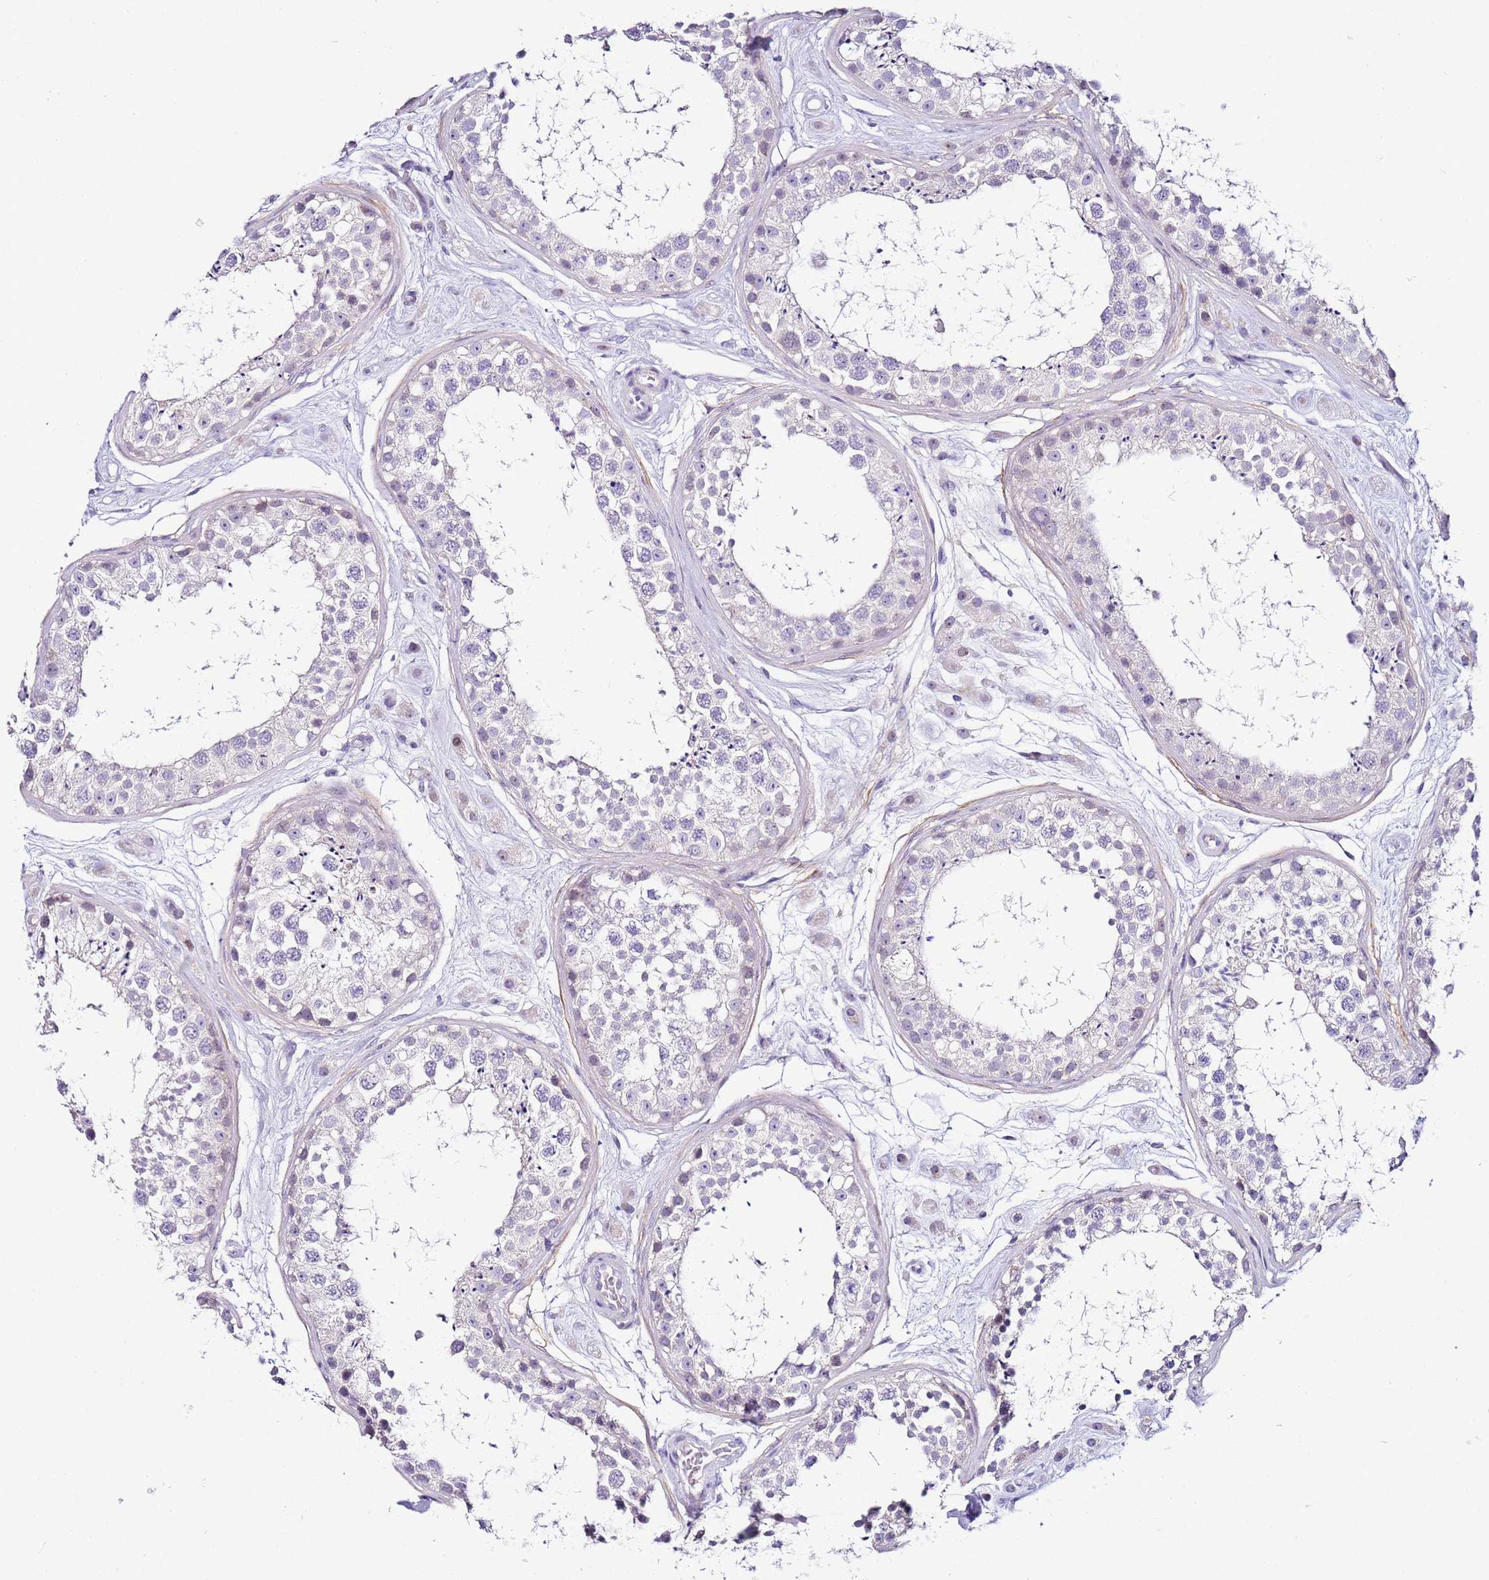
{"staining": {"intensity": "negative", "quantity": "none", "location": "none"}, "tissue": "testis", "cell_type": "Cells in seminiferous ducts", "image_type": "normal", "snomed": [{"axis": "morphology", "description": "Normal tissue, NOS"}, {"axis": "topography", "description": "Testis"}], "caption": "Immunohistochemistry (IHC) histopathology image of normal testis: human testis stained with DAB (3,3'-diaminobenzidine) reveals no significant protein expression in cells in seminiferous ducts. The staining was performed using DAB (3,3'-diaminobenzidine) to visualize the protein expression in brown, while the nuclei were stained in blue with hematoxylin (Magnification: 20x).", "gene": "HGD", "patient": {"sex": "male", "age": 25}}